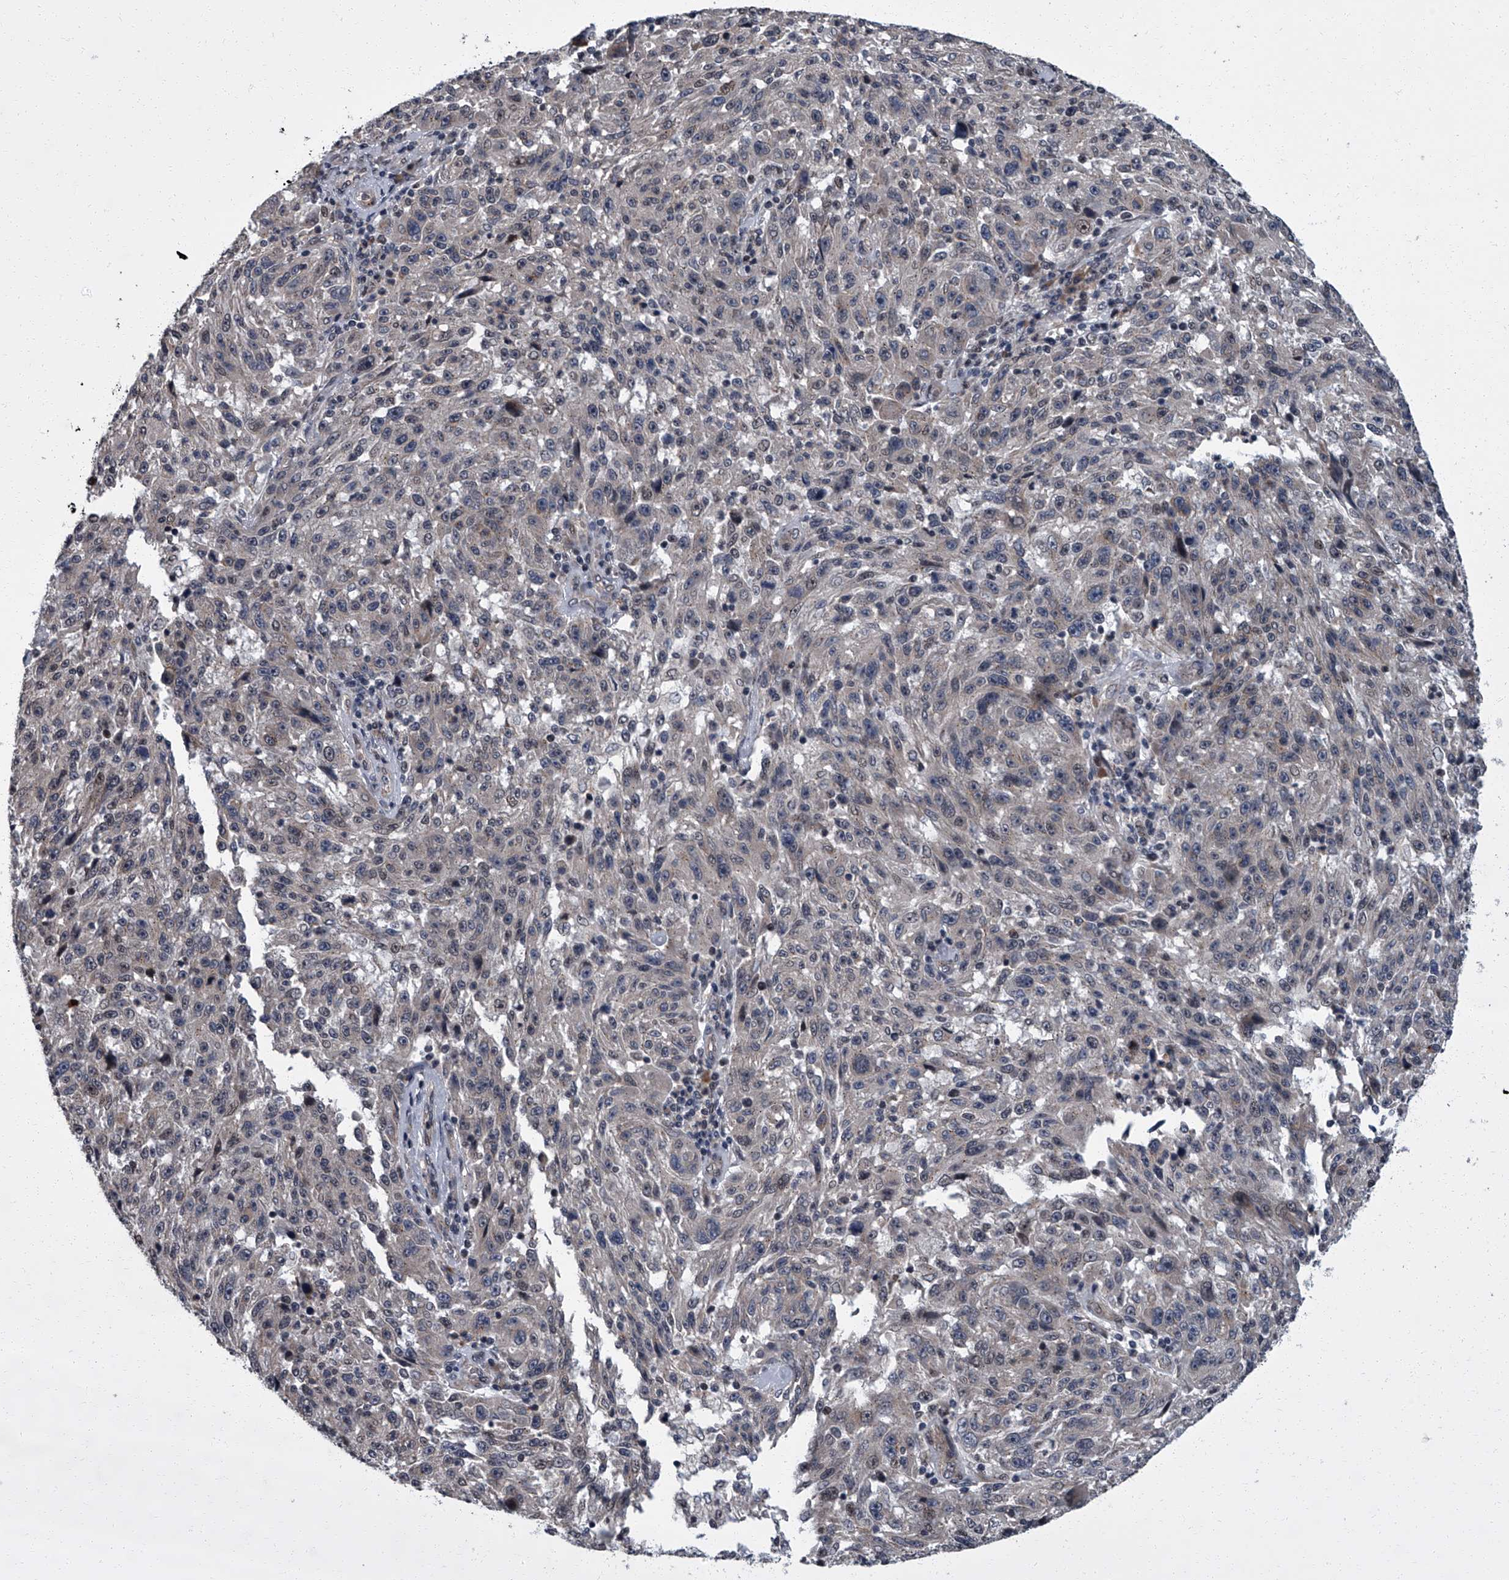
{"staining": {"intensity": "negative", "quantity": "none", "location": "none"}, "tissue": "melanoma", "cell_type": "Tumor cells", "image_type": "cancer", "snomed": [{"axis": "morphology", "description": "Malignant melanoma, NOS"}, {"axis": "topography", "description": "Skin"}], "caption": "Immunohistochemistry histopathology image of neoplastic tissue: human malignant melanoma stained with DAB (3,3'-diaminobenzidine) displays no significant protein expression in tumor cells.", "gene": "ZNF274", "patient": {"sex": "male", "age": 53}}